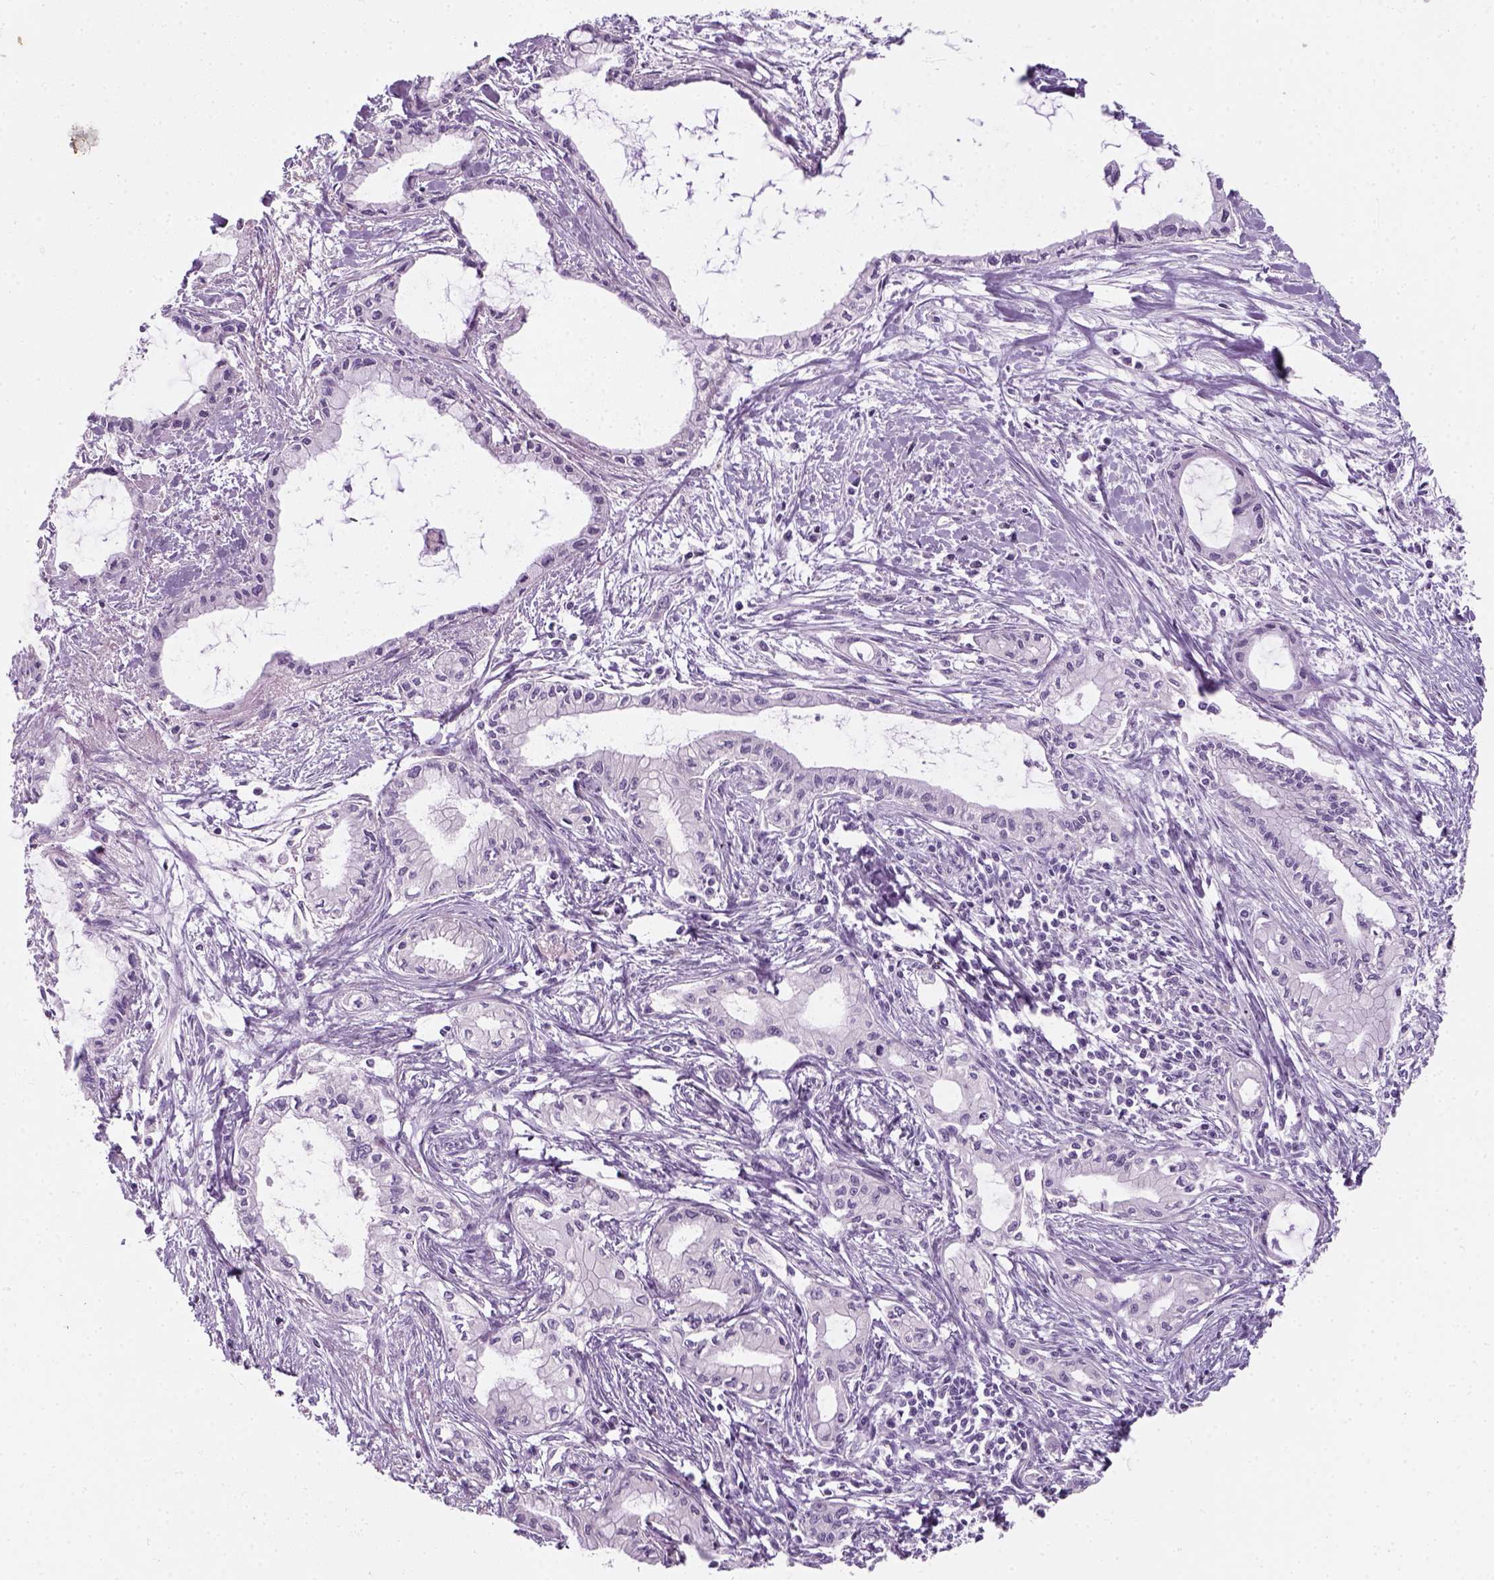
{"staining": {"intensity": "negative", "quantity": "none", "location": "none"}, "tissue": "pancreatic cancer", "cell_type": "Tumor cells", "image_type": "cancer", "snomed": [{"axis": "morphology", "description": "Adenocarcinoma, NOS"}, {"axis": "topography", "description": "Pancreas"}], "caption": "Photomicrograph shows no protein expression in tumor cells of pancreatic adenocarcinoma tissue.", "gene": "IL4", "patient": {"sex": "male", "age": 48}}